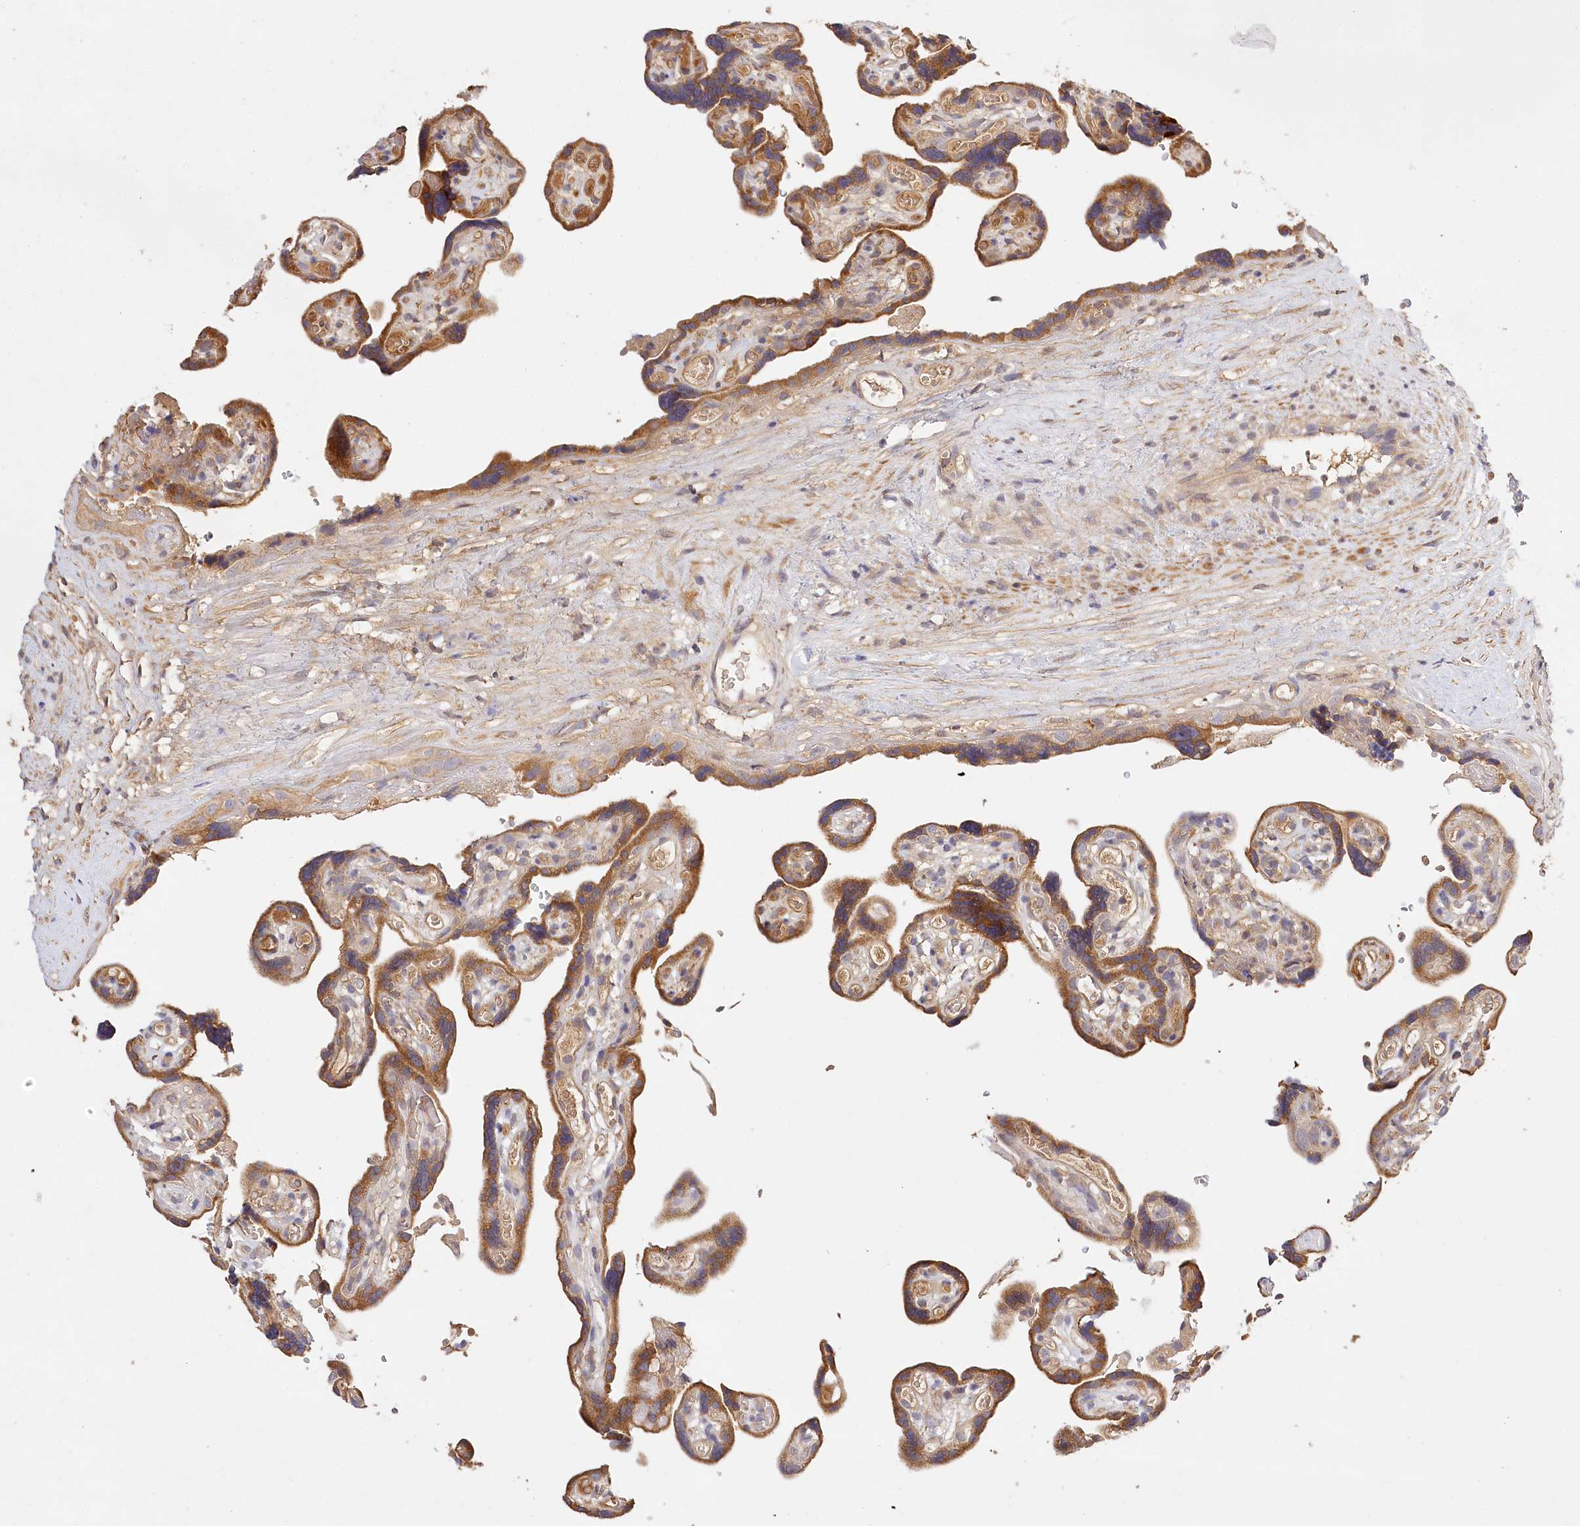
{"staining": {"intensity": "strong", "quantity": ">75%", "location": "cytoplasmic/membranous"}, "tissue": "placenta", "cell_type": "Trophoblastic cells", "image_type": "normal", "snomed": [{"axis": "morphology", "description": "Normal tissue, NOS"}, {"axis": "topography", "description": "Placenta"}], "caption": "Immunohistochemistry (IHC) micrograph of benign placenta: placenta stained using immunohistochemistry displays high levels of strong protein expression localized specifically in the cytoplasmic/membranous of trophoblastic cells, appearing as a cytoplasmic/membranous brown color.", "gene": "LSS", "patient": {"sex": "female", "age": 30}}